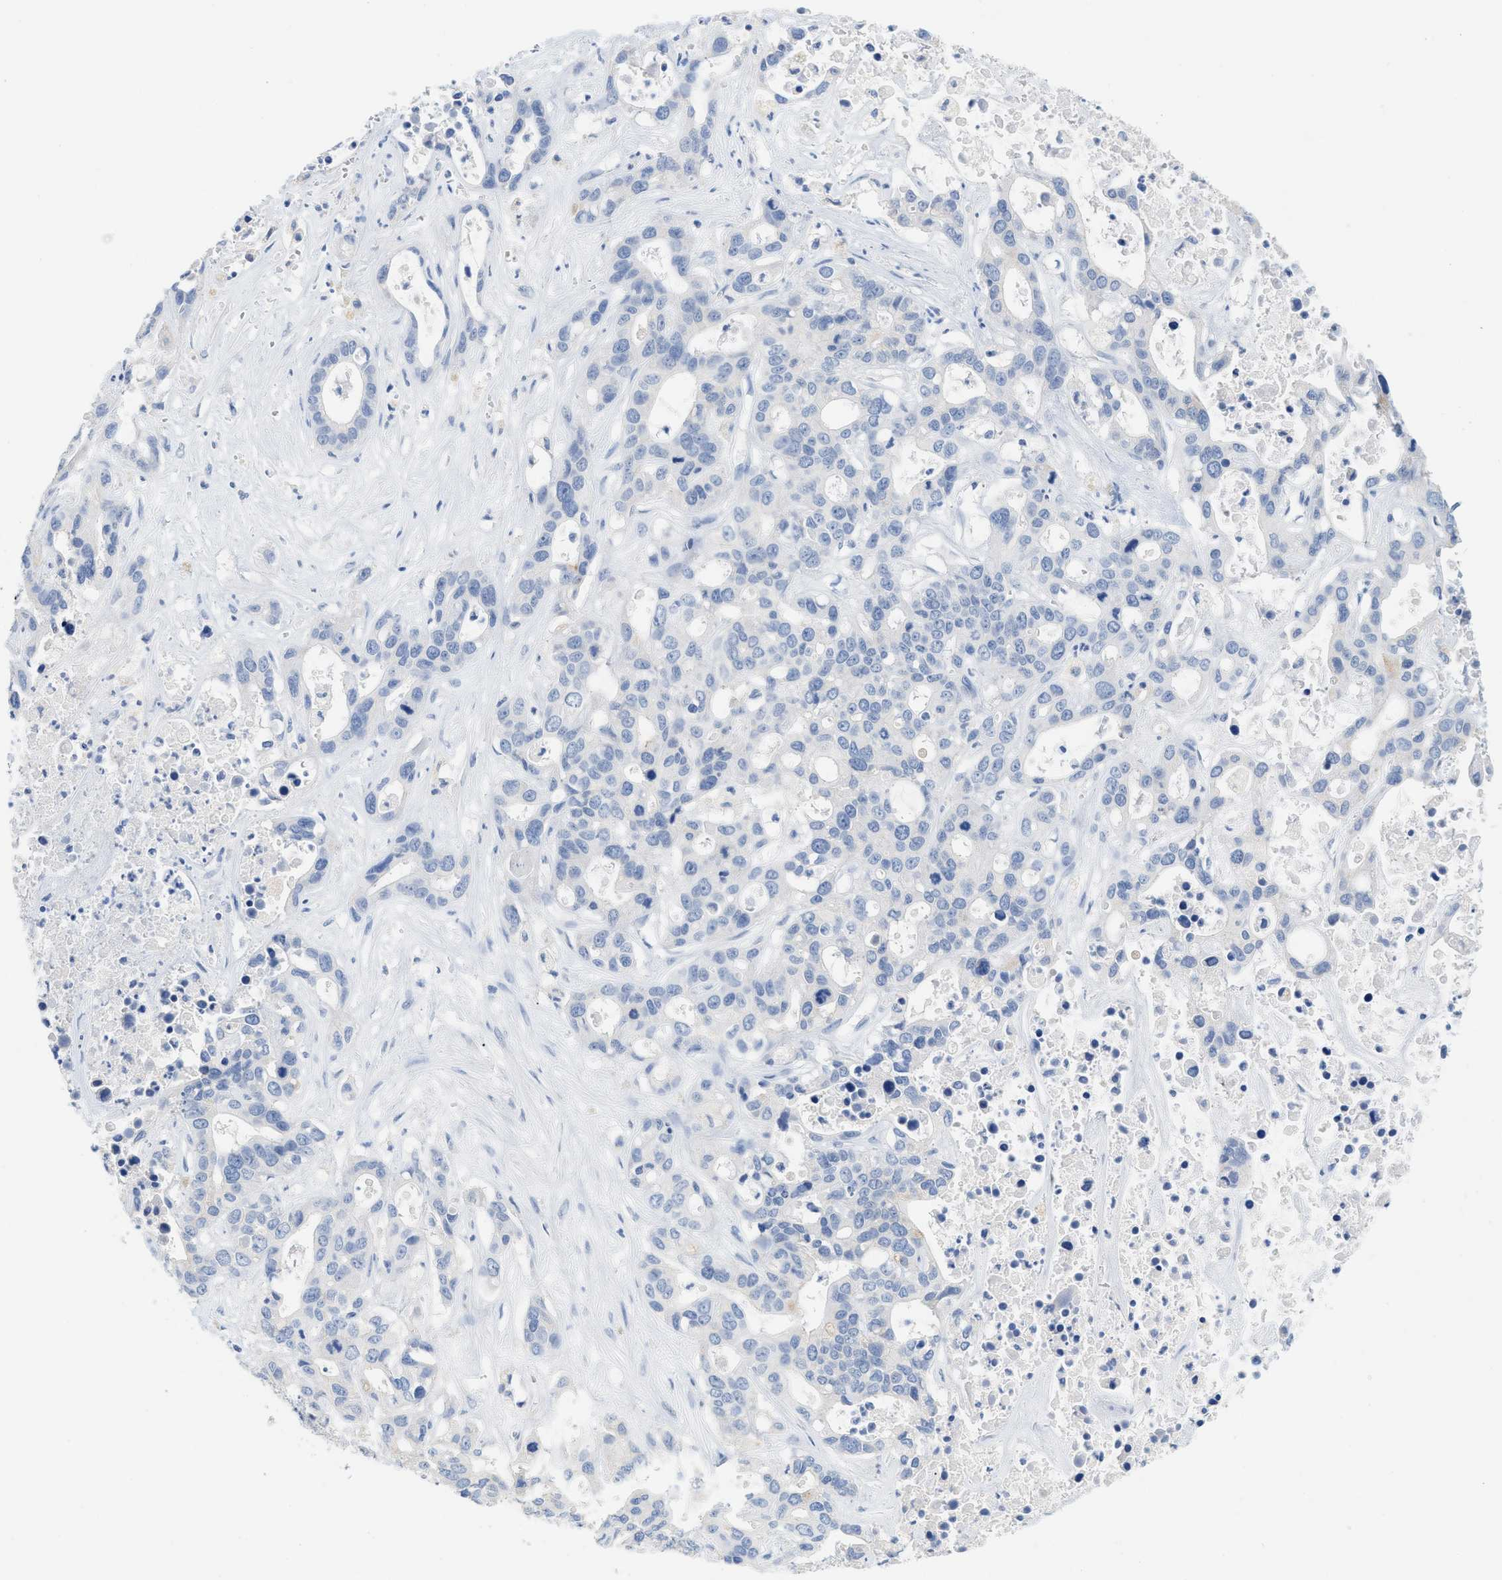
{"staining": {"intensity": "negative", "quantity": "none", "location": "none"}, "tissue": "liver cancer", "cell_type": "Tumor cells", "image_type": "cancer", "snomed": [{"axis": "morphology", "description": "Cholangiocarcinoma"}, {"axis": "topography", "description": "Liver"}], "caption": "Liver cancer was stained to show a protein in brown. There is no significant positivity in tumor cells.", "gene": "PAPPA", "patient": {"sex": "female", "age": 65}}